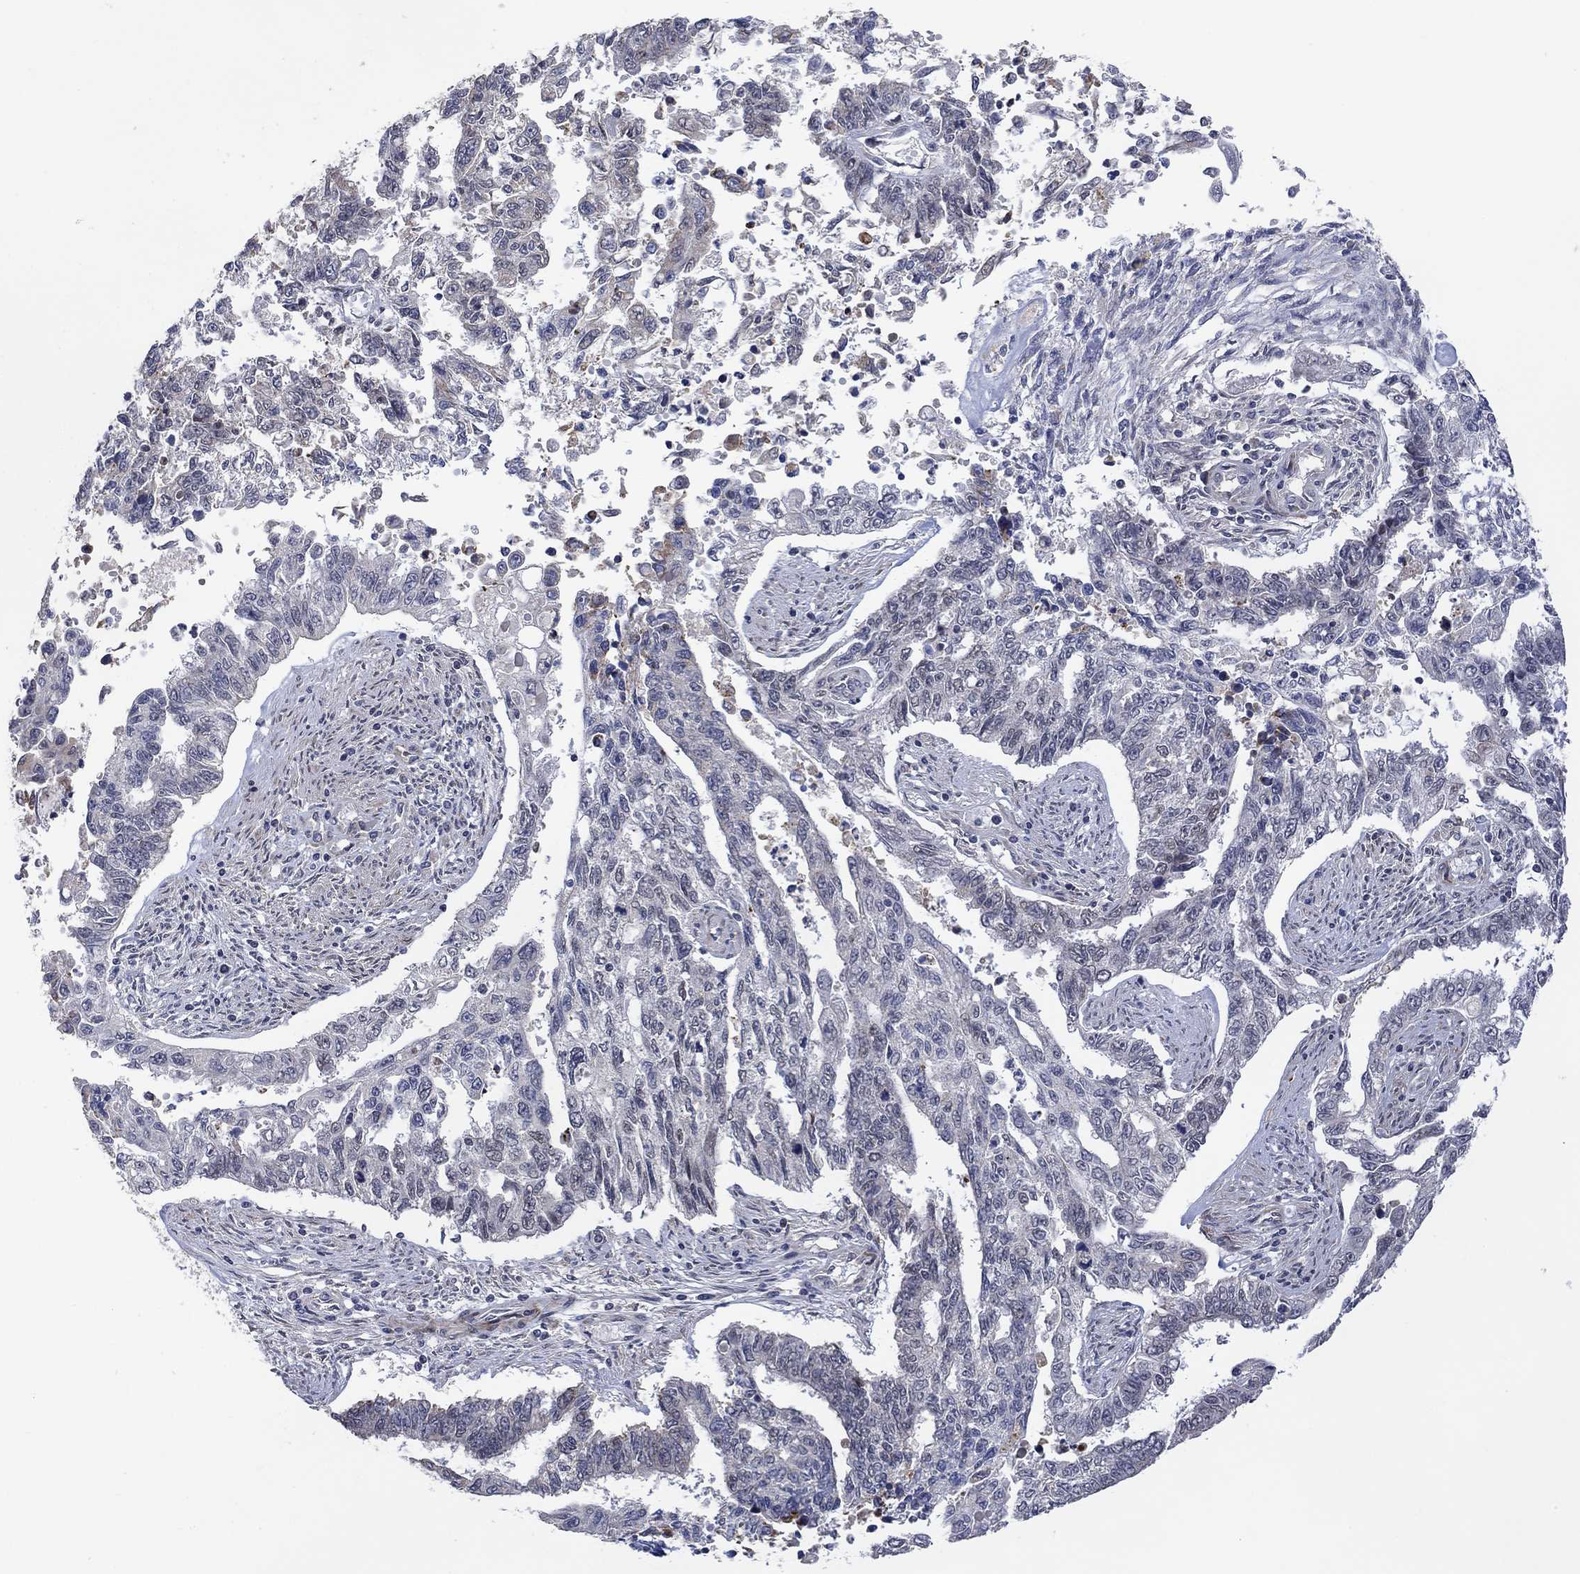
{"staining": {"intensity": "negative", "quantity": "none", "location": "none"}, "tissue": "endometrial cancer", "cell_type": "Tumor cells", "image_type": "cancer", "snomed": [{"axis": "morphology", "description": "Adenocarcinoma, NOS"}, {"axis": "topography", "description": "Uterus"}], "caption": "Tumor cells show no significant staining in endometrial adenocarcinoma.", "gene": "SLC48A1", "patient": {"sex": "female", "age": 59}}